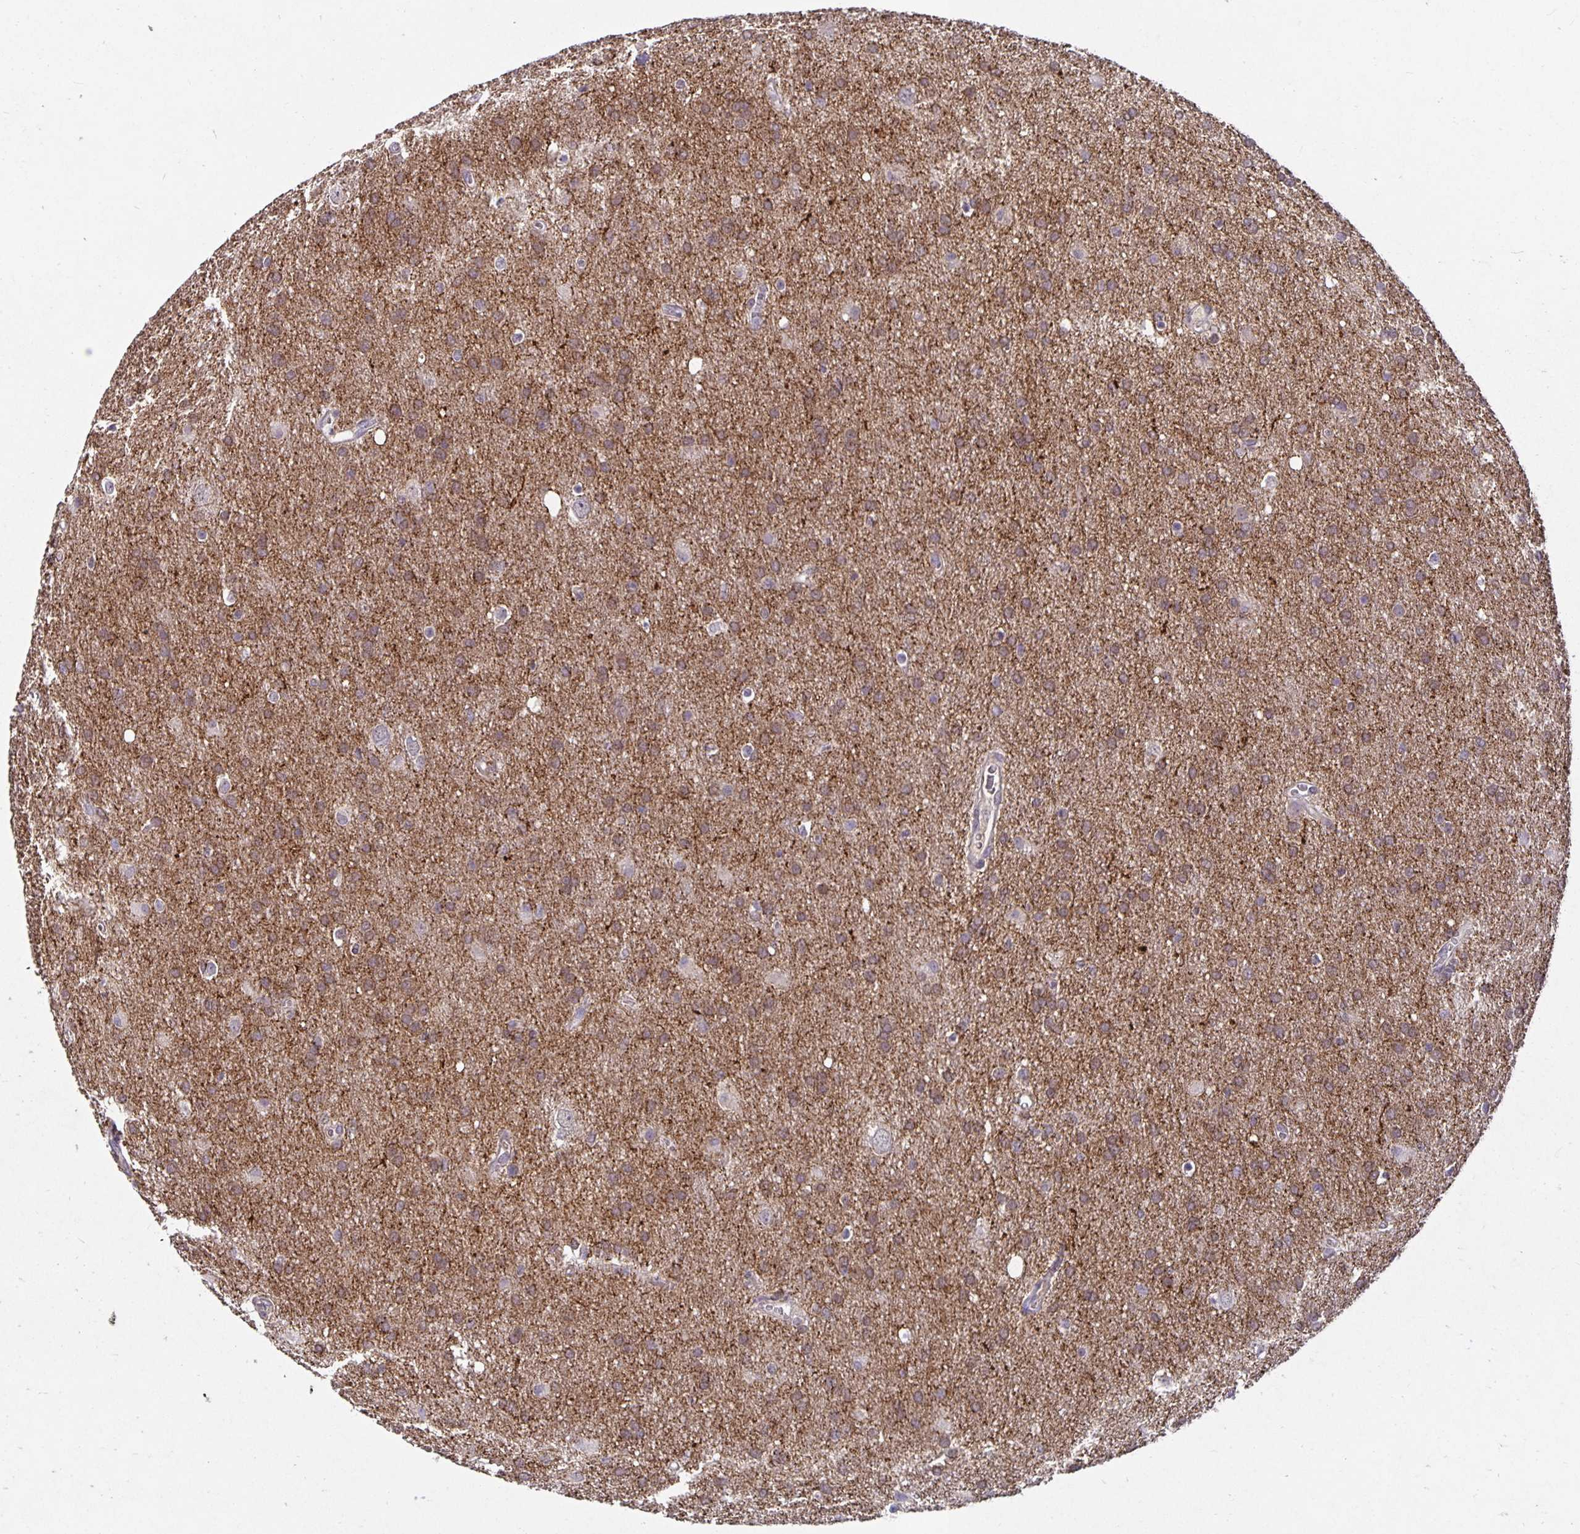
{"staining": {"intensity": "weak", "quantity": "25%-75%", "location": "cytoplasmic/membranous"}, "tissue": "glioma", "cell_type": "Tumor cells", "image_type": "cancer", "snomed": [{"axis": "morphology", "description": "Glioma, malignant, Low grade"}, {"axis": "topography", "description": "Brain"}], "caption": "Approximately 25%-75% of tumor cells in glioma show weak cytoplasmic/membranous protein positivity as visualized by brown immunohistochemical staining.", "gene": "HEPN1", "patient": {"sex": "male", "age": 66}}